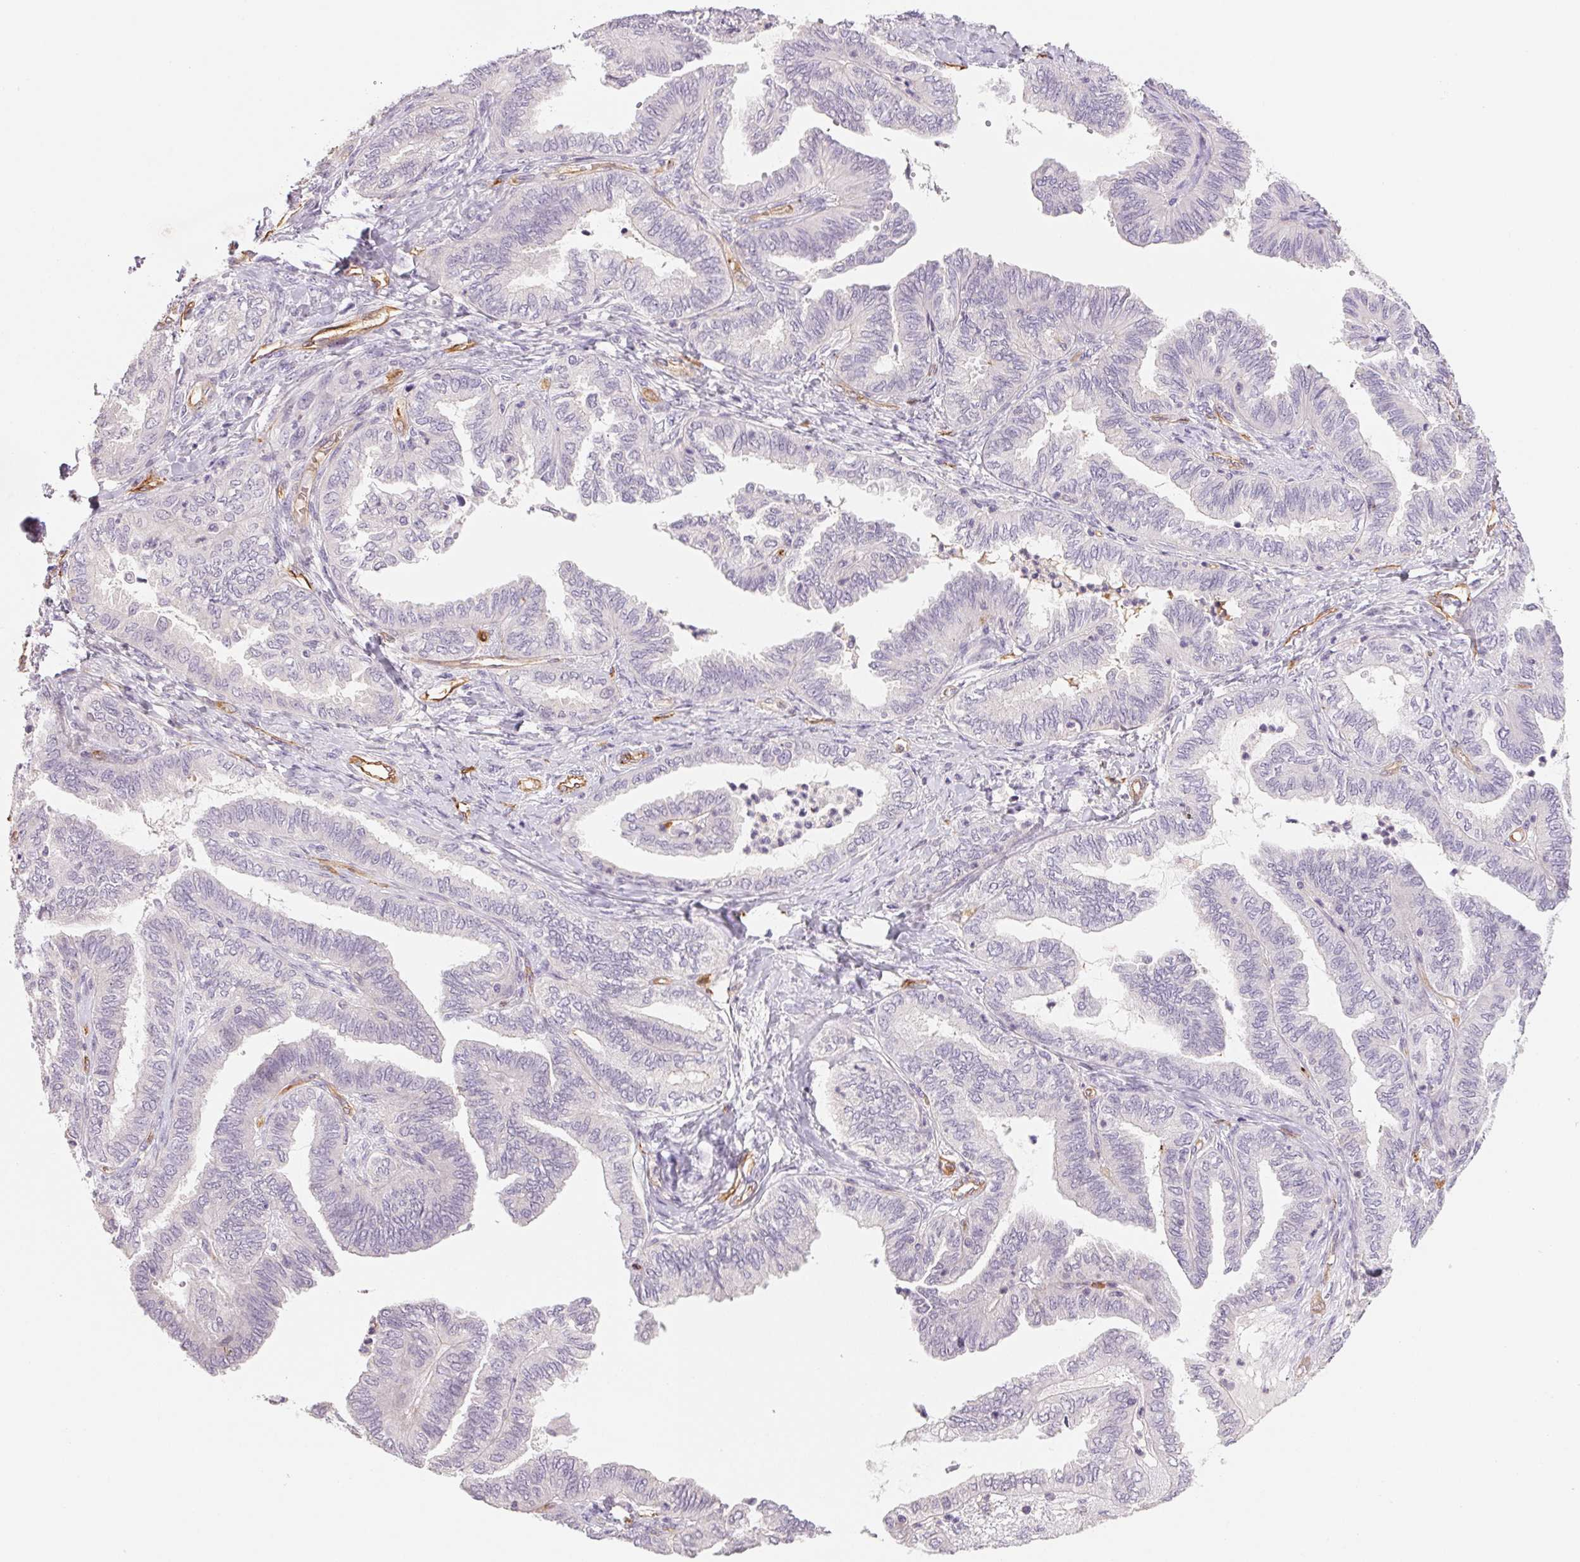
{"staining": {"intensity": "negative", "quantity": "none", "location": "none"}, "tissue": "ovarian cancer", "cell_type": "Tumor cells", "image_type": "cancer", "snomed": [{"axis": "morphology", "description": "Carcinoma, endometroid"}, {"axis": "topography", "description": "Ovary"}], "caption": "The immunohistochemistry (IHC) image has no significant expression in tumor cells of ovarian endometroid carcinoma tissue. (Immunohistochemistry (ihc), brightfield microscopy, high magnification).", "gene": "ANKRD13B", "patient": {"sex": "female", "age": 70}}